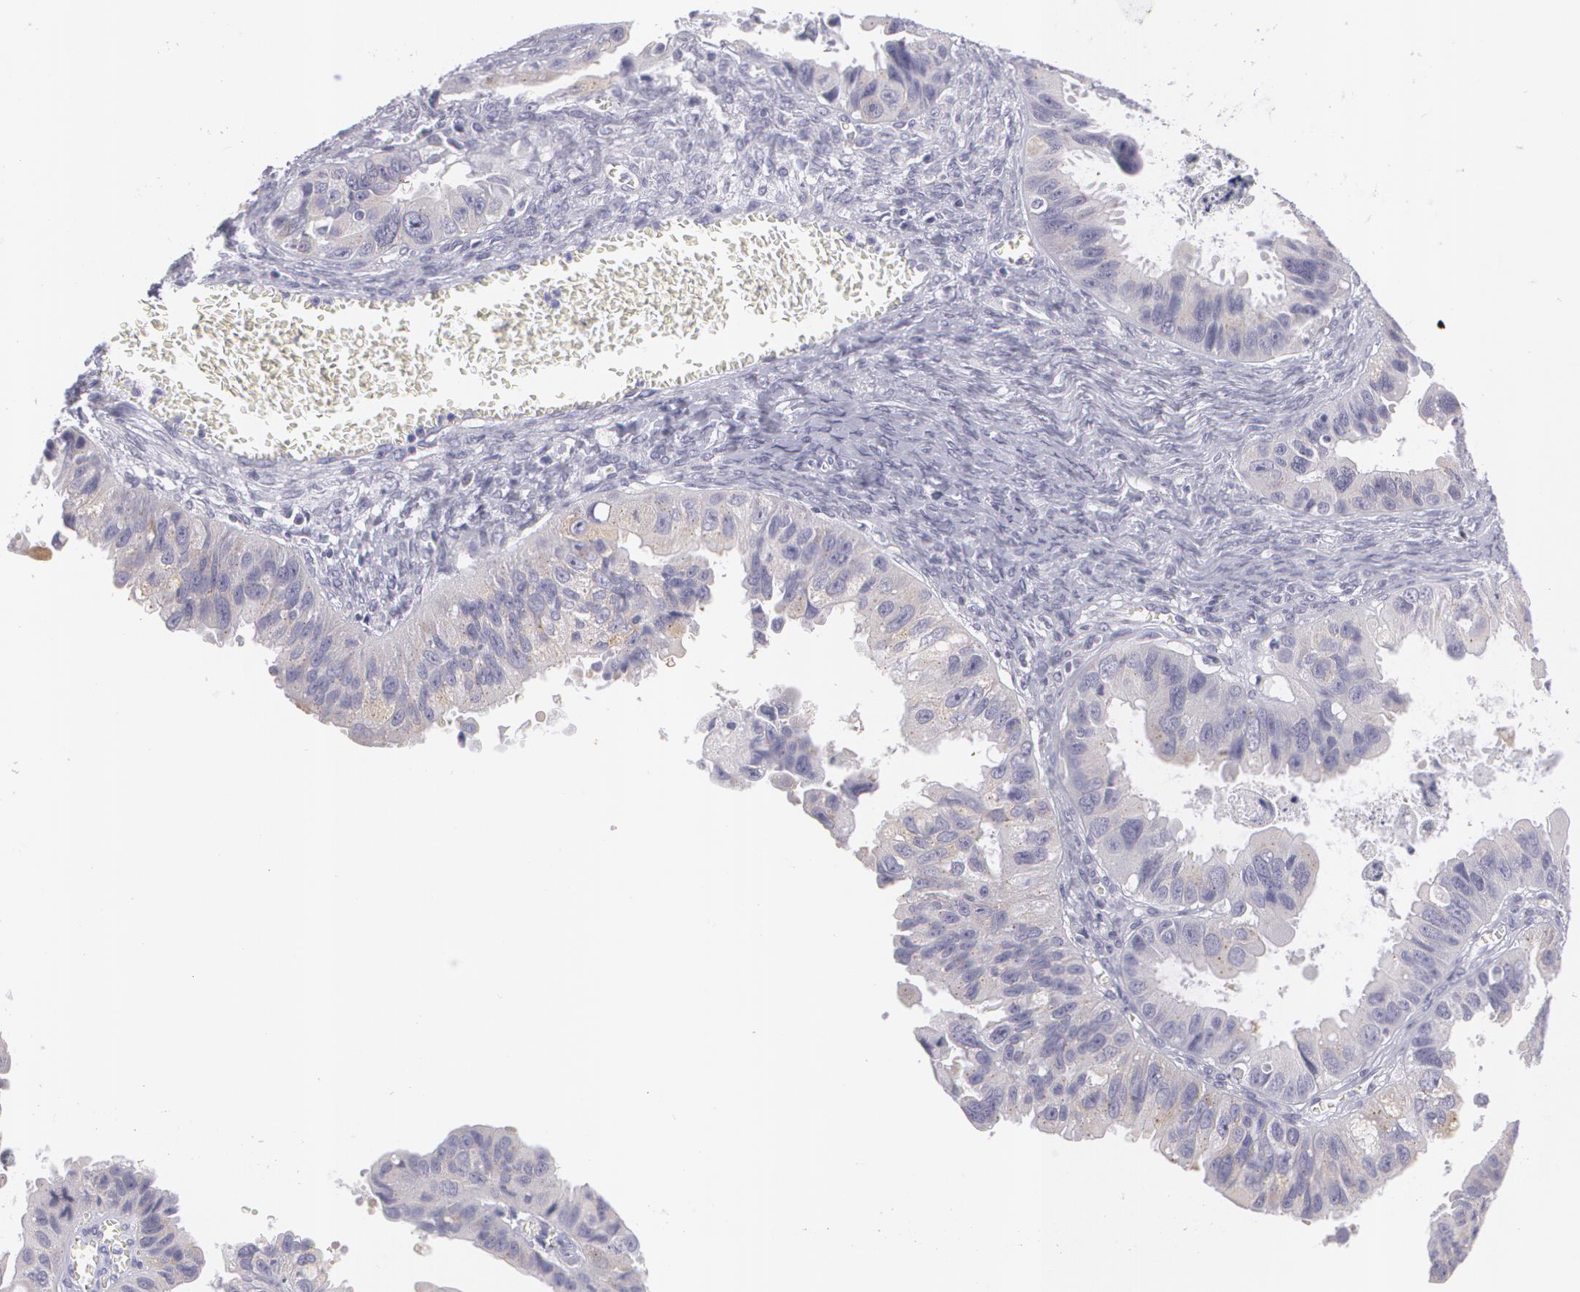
{"staining": {"intensity": "negative", "quantity": "none", "location": "none"}, "tissue": "ovarian cancer", "cell_type": "Tumor cells", "image_type": "cancer", "snomed": [{"axis": "morphology", "description": "Carcinoma, endometroid"}, {"axis": "topography", "description": "Ovary"}], "caption": "Ovarian endometroid carcinoma stained for a protein using IHC exhibits no positivity tumor cells.", "gene": "MBNL3", "patient": {"sex": "female", "age": 85}}